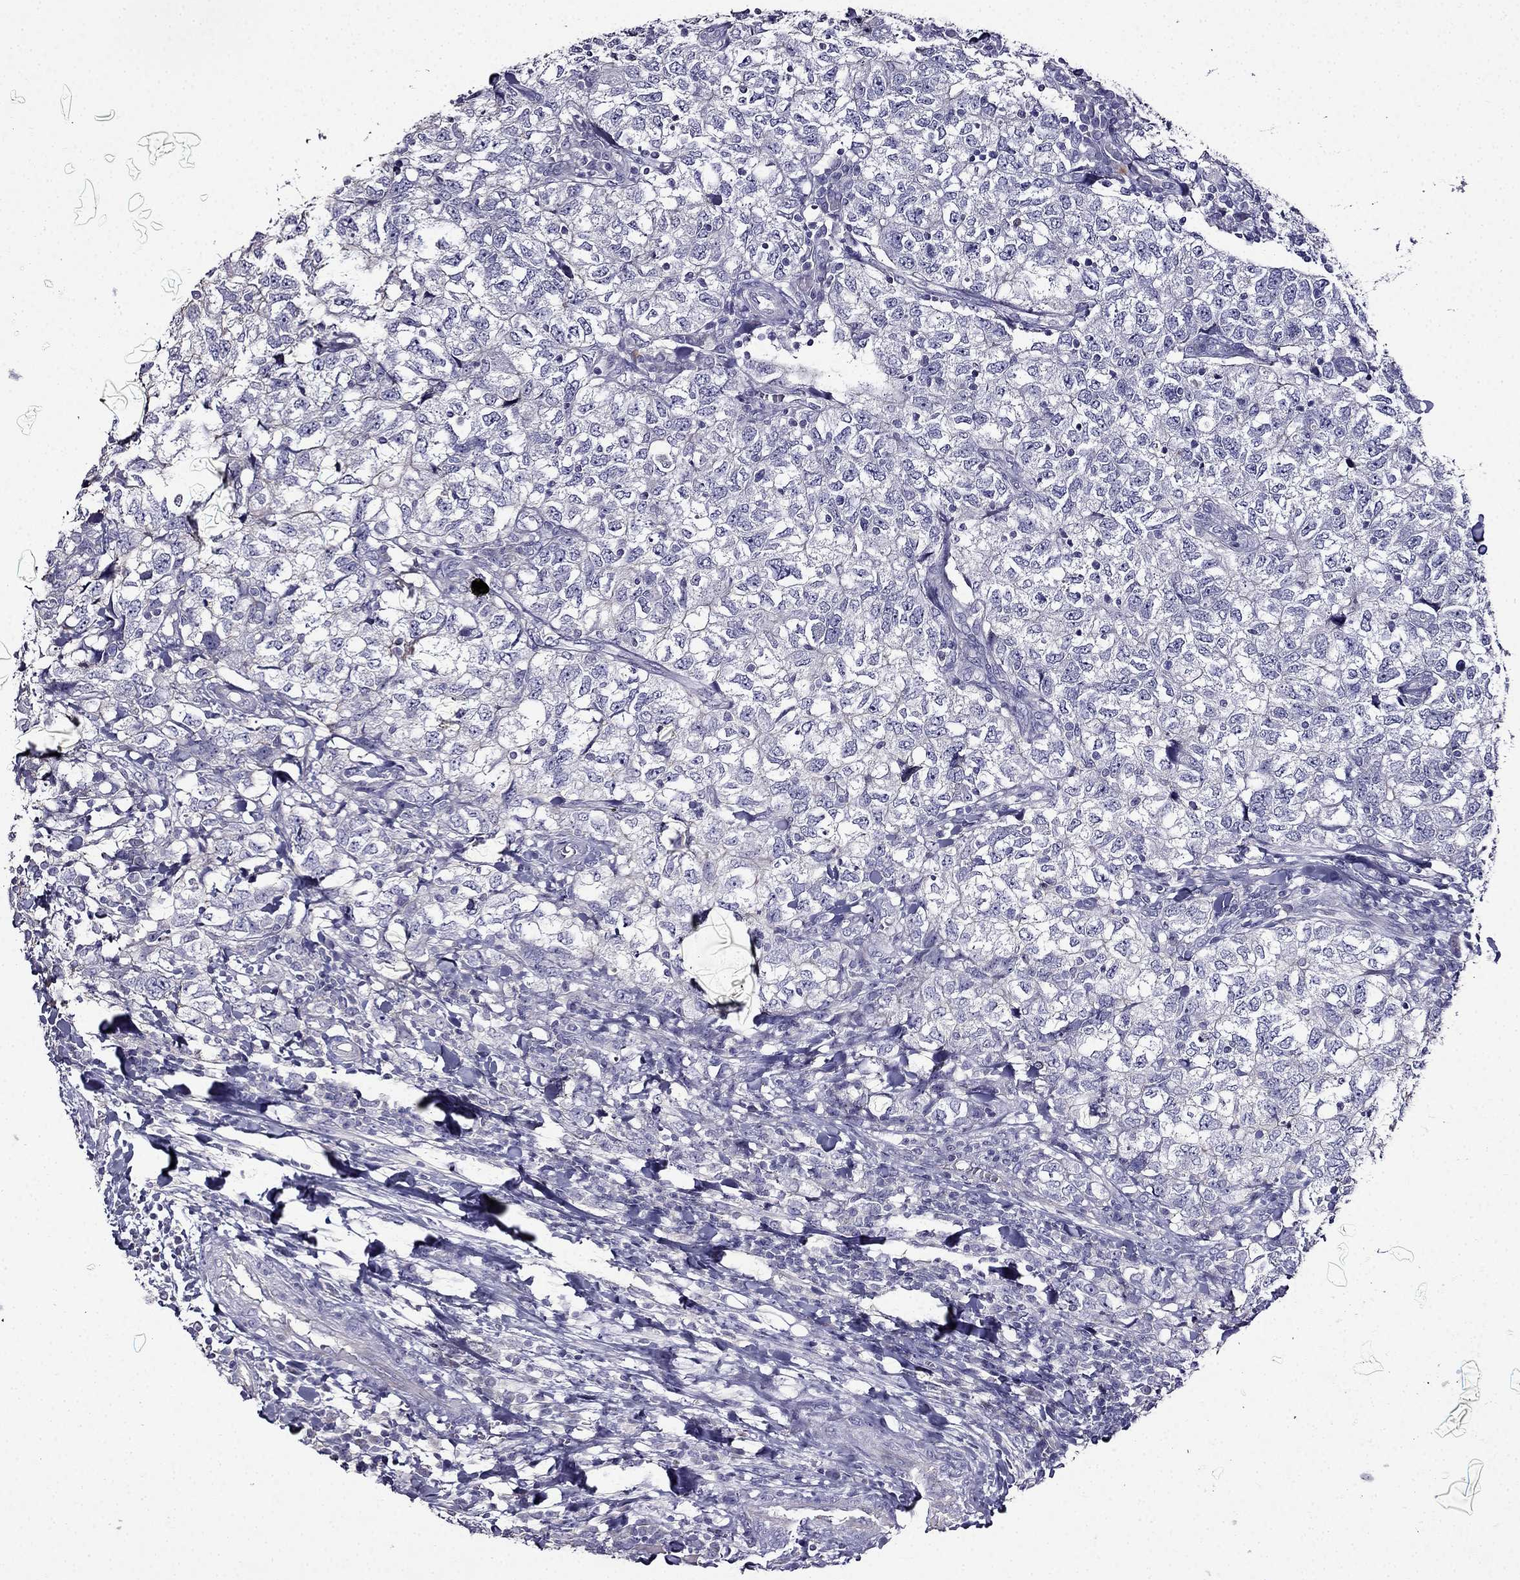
{"staining": {"intensity": "negative", "quantity": "none", "location": "none"}, "tissue": "breast cancer", "cell_type": "Tumor cells", "image_type": "cancer", "snomed": [{"axis": "morphology", "description": "Duct carcinoma"}, {"axis": "topography", "description": "Breast"}], "caption": "Immunohistochemistry micrograph of neoplastic tissue: human invasive ductal carcinoma (breast) stained with DAB (3,3'-diaminobenzidine) reveals no significant protein staining in tumor cells. Nuclei are stained in blue.", "gene": "TMEM266", "patient": {"sex": "female", "age": 30}}